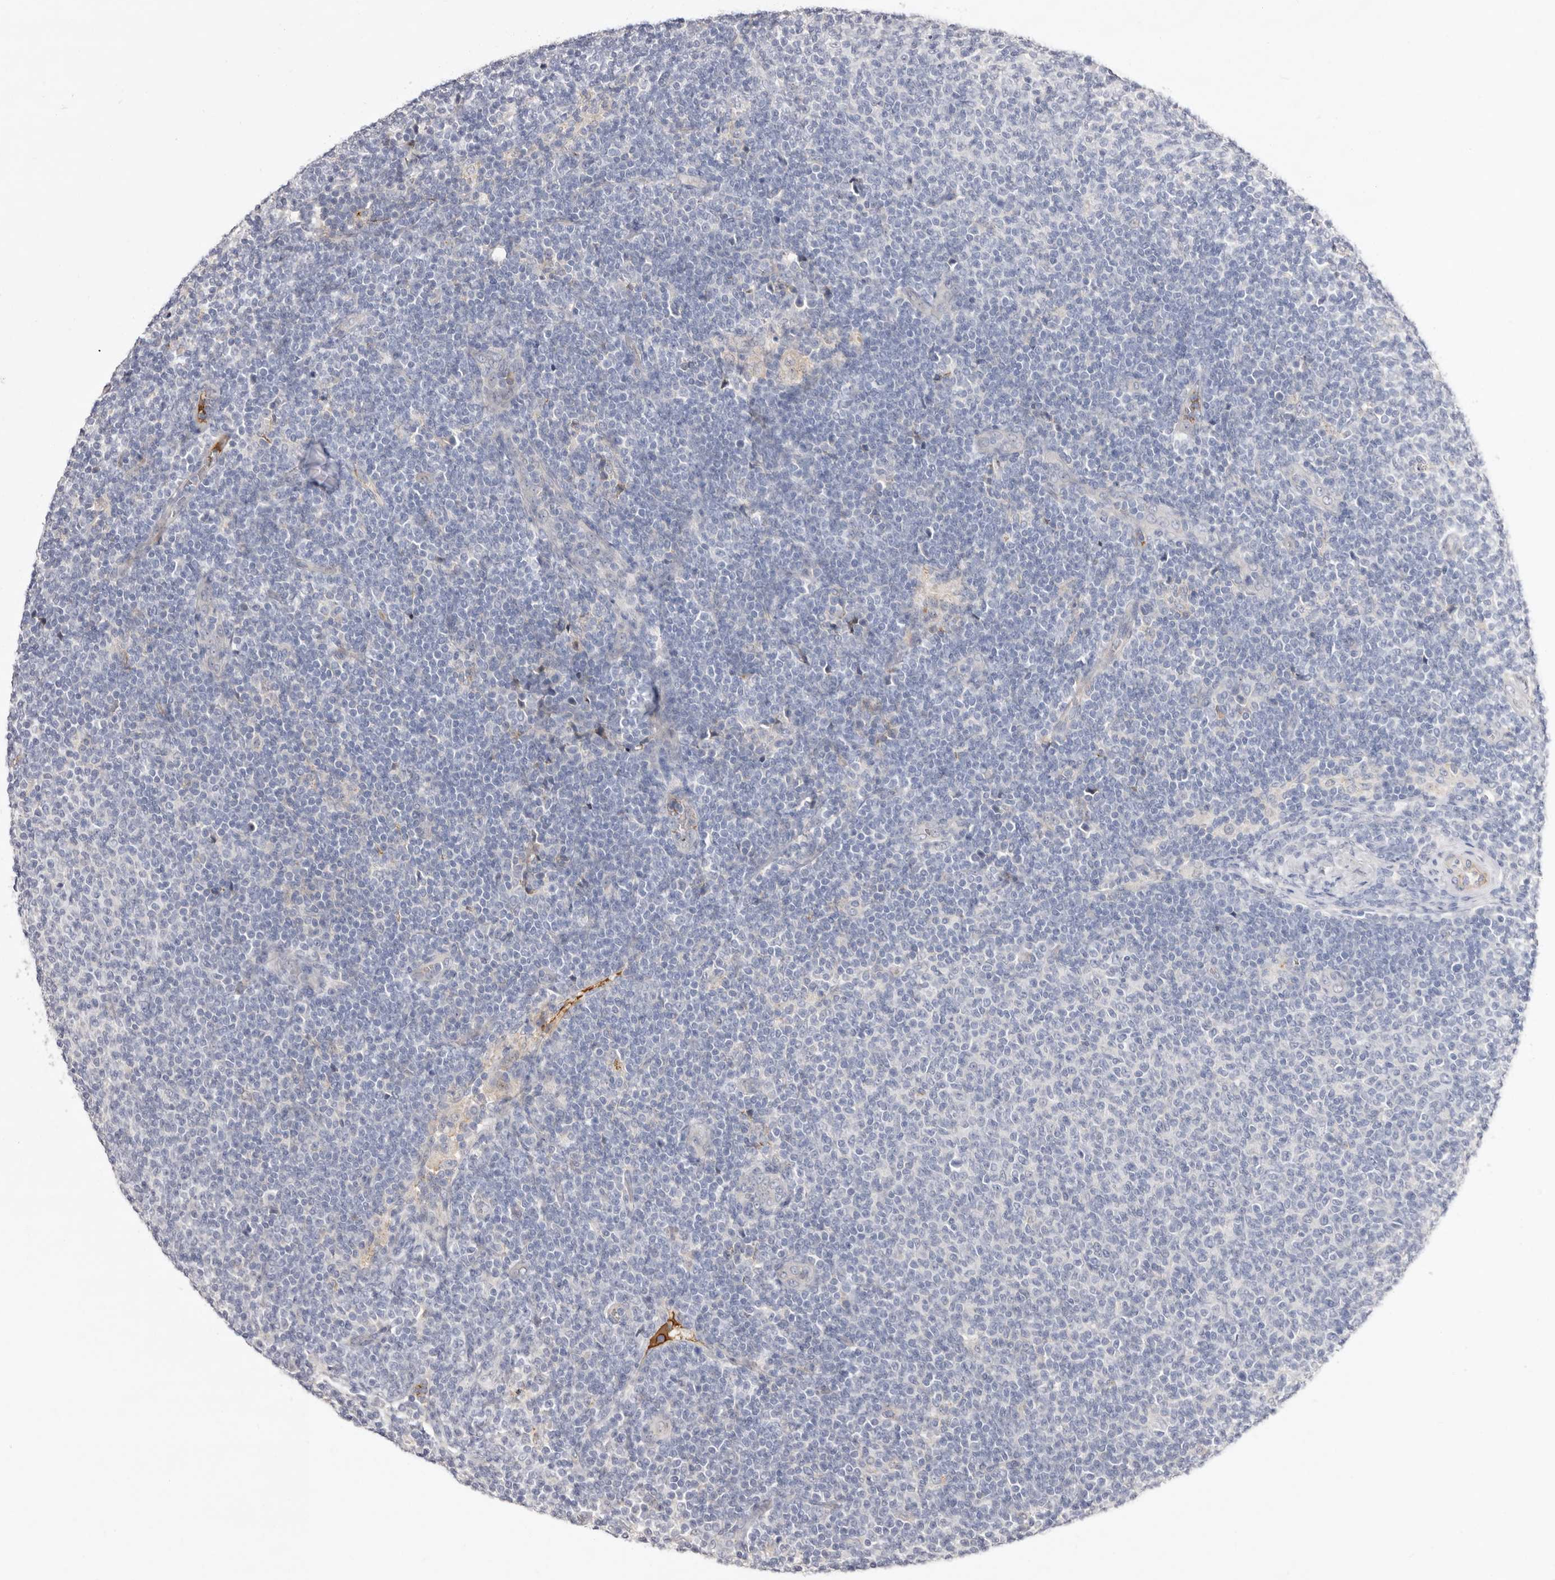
{"staining": {"intensity": "negative", "quantity": "none", "location": "none"}, "tissue": "lymphoma", "cell_type": "Tumor cells", "image_type": "cancer", "snomed": [{"axis": "morphology", "description": "Malignant lymphoma, non-Hodgkin's type, Low grade"}, {"axis": "topography", "description": "Lymph node"}], "caption": "Immunohistochemistry photomicrograph of neoplastic tissue: human lymphoma stained with DAB reveals no significant protein positivity in tumor cells.", "gene": "LMLN", "patient": {"sex": "male", "age": 66}}